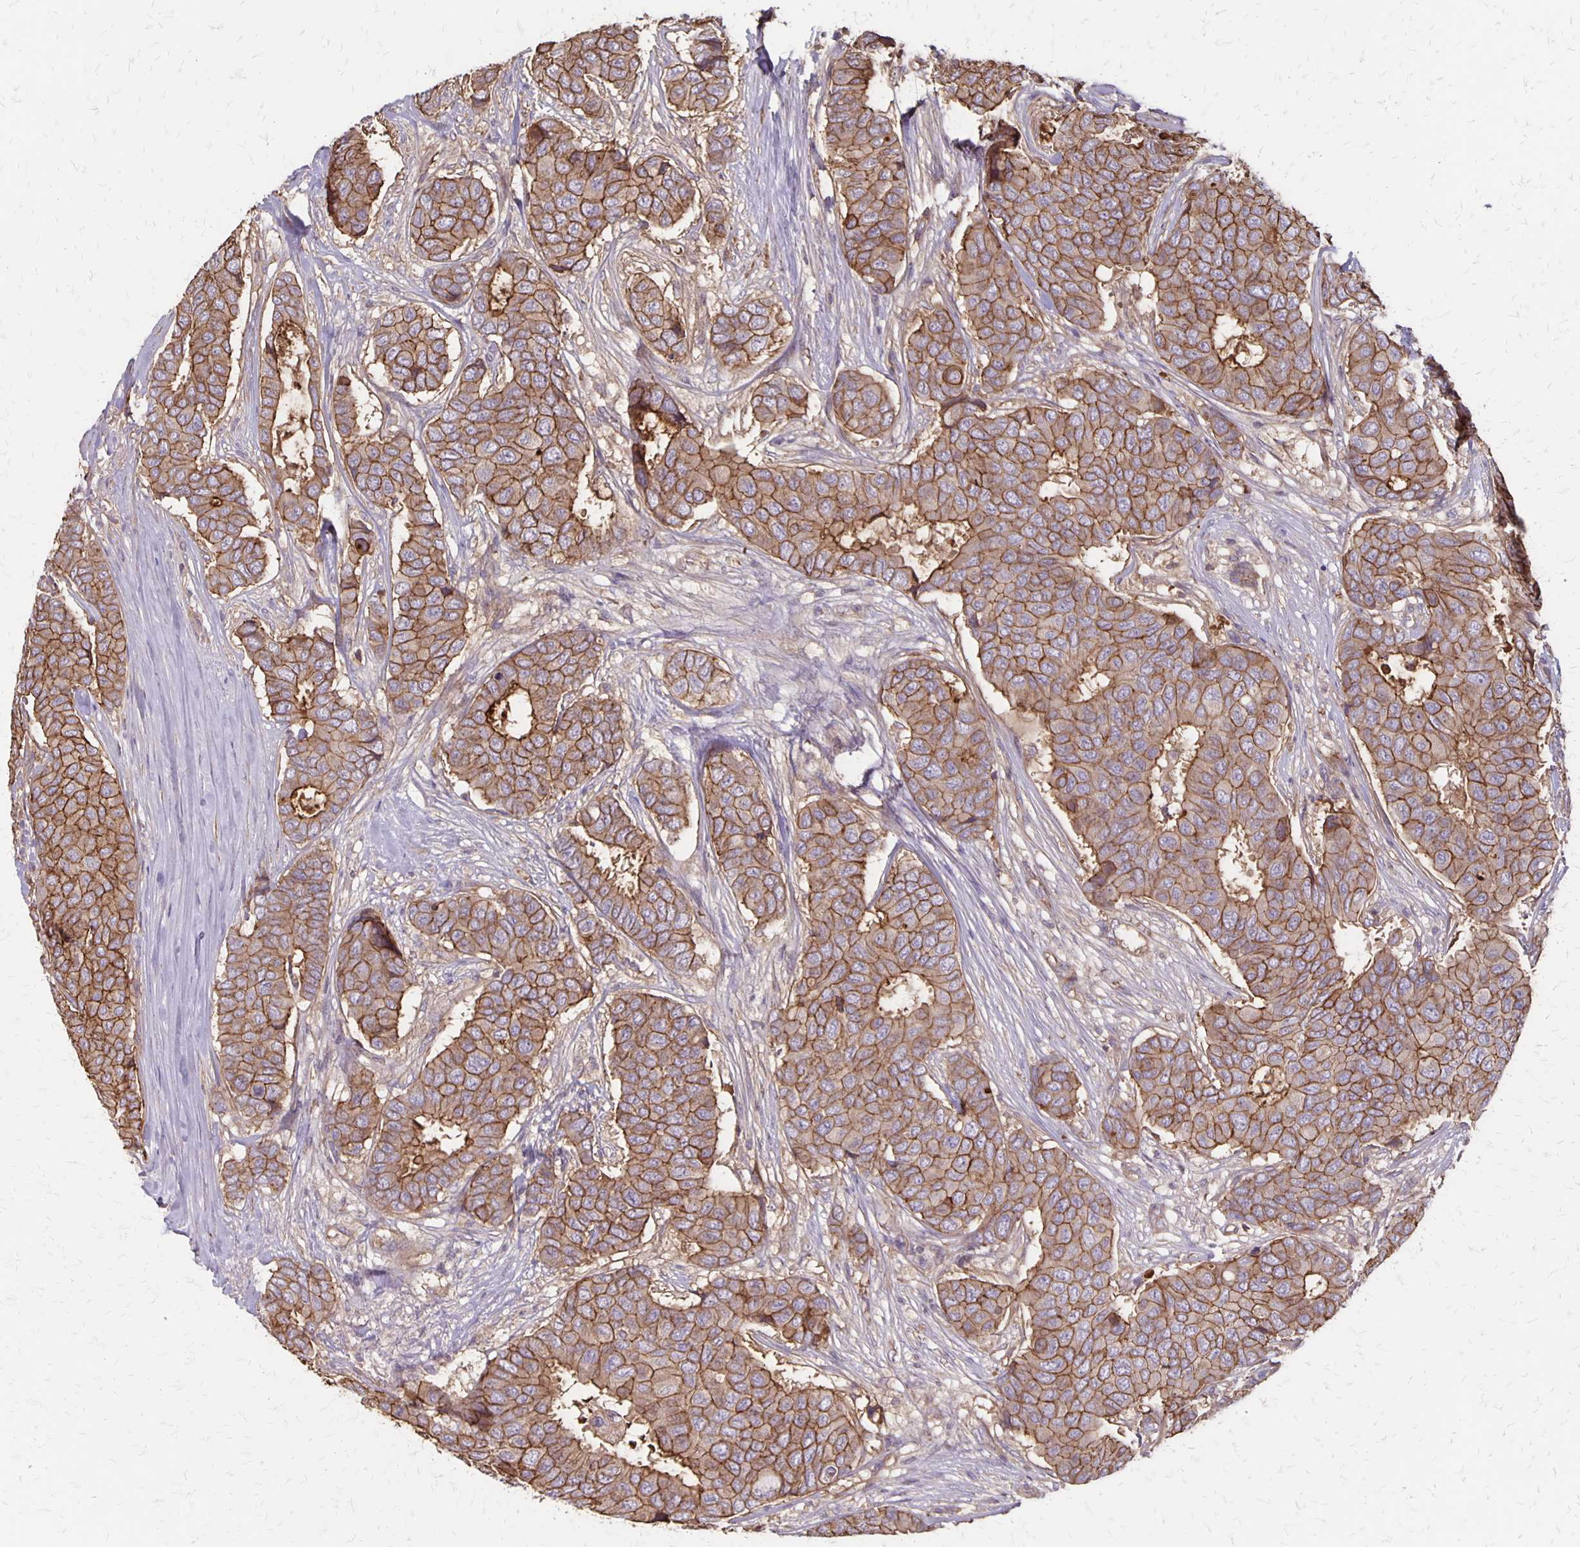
{"staining": {"intensity": "moderate", "quantity": ">75%", "location": "cytoplasmic/membranous"}, "tissue": "breast cancer", "cell_type": "Tumor cells", "image_type": "cancer", "snomed": [{"axis": "morphology", "description": "Duct carcinoma"}, {"axis": "topography", "description": "Breast"}], "caption": "IHC staining of breast cancer (invasive ductal carcinoma), which reveals medium levels of moderate cytoplasmic/membranous expression in approximately >75% of tumor cells indicating moderate cytoplasmic/membranous protein expression. The staining was performed using DAB (brown) for protein detection and nuclei were counterstained in hematoxylin (blue).", "gene": "PROM2", "patient": {"sex": "female", "age": 75}}